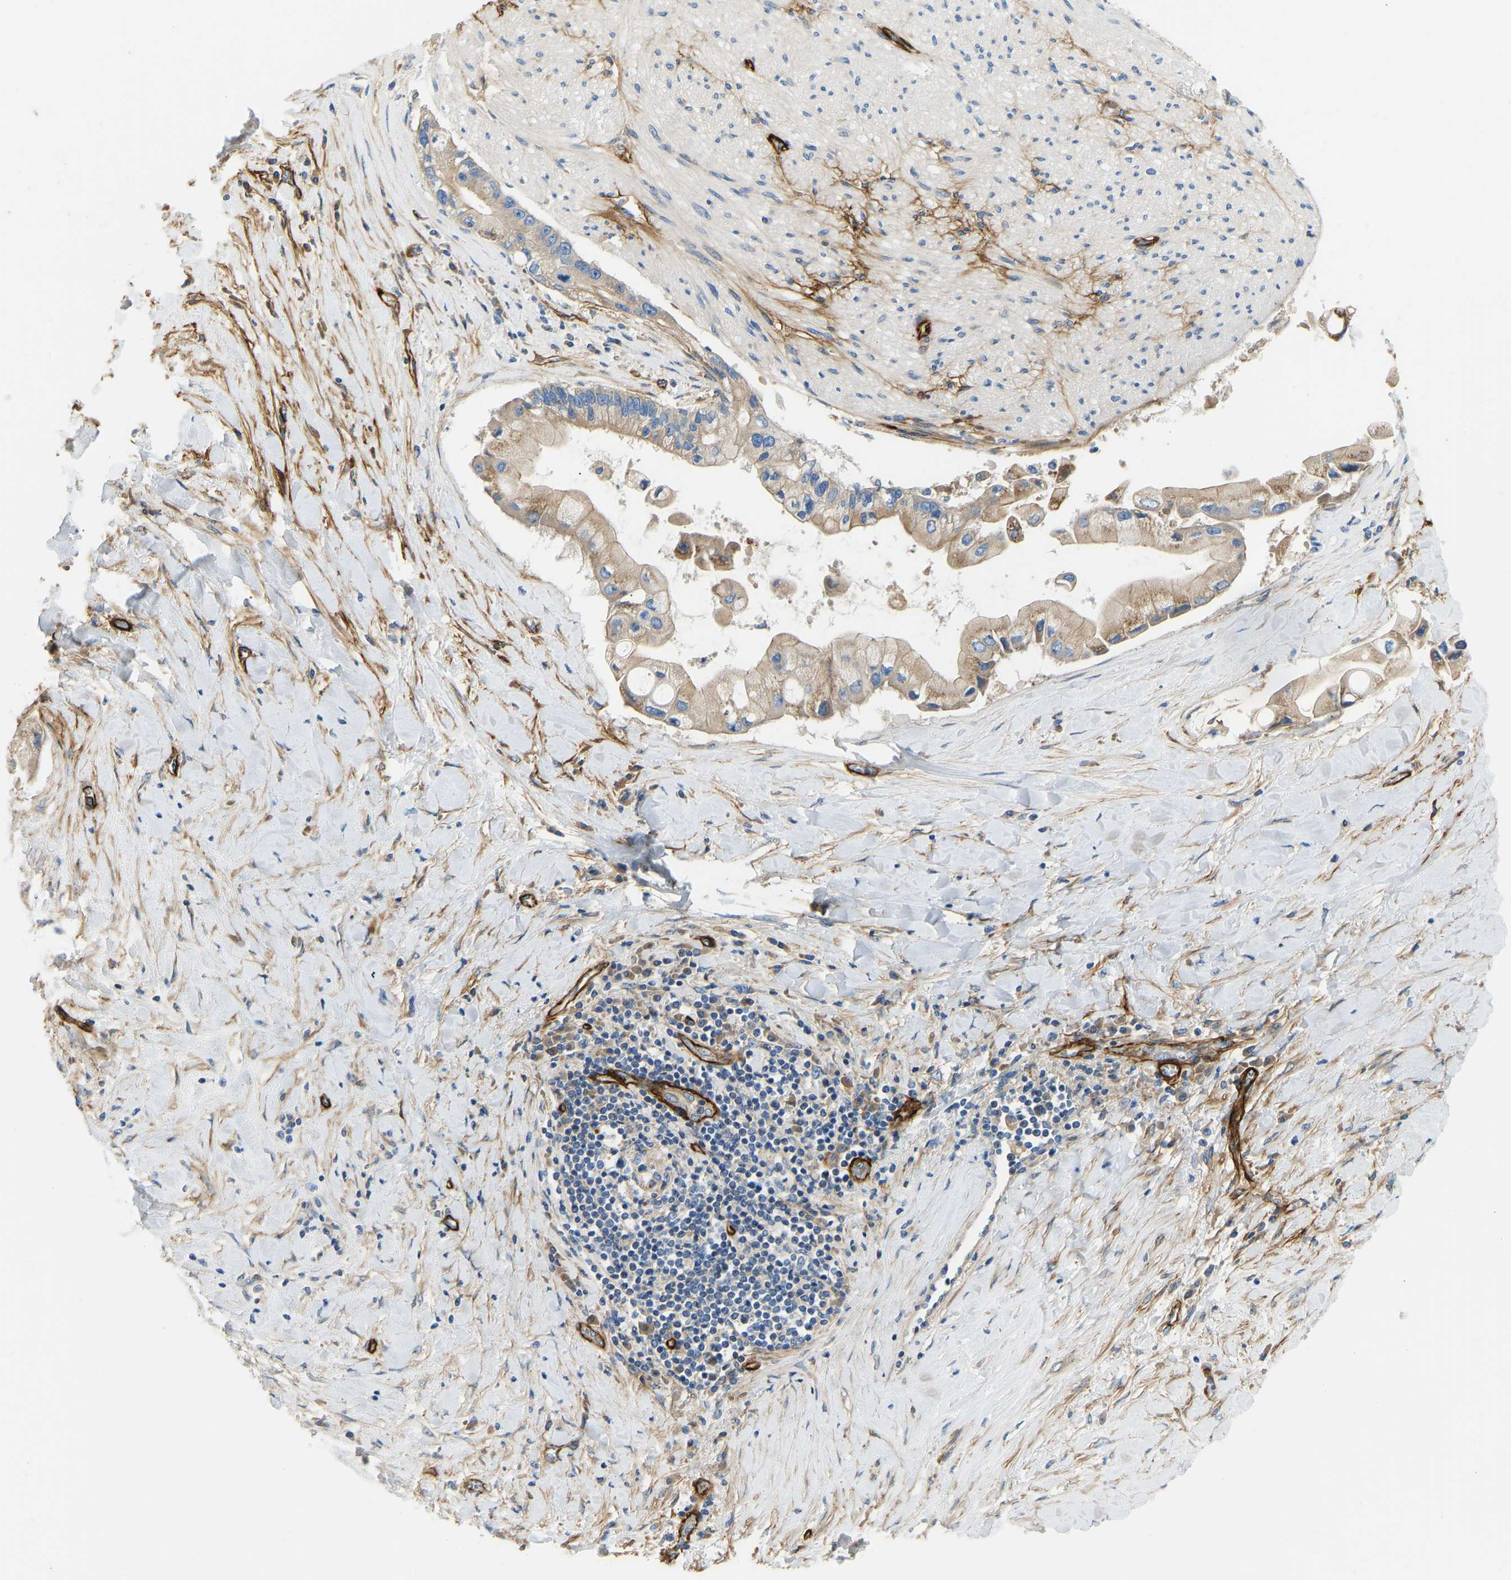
{"staining": {"intensity": "weak", "quantity": ">75%", "location": "cytoplasmic/membranous"}, "tissue": "liver cancer", "cell_type": "Tumor cells", "image_type": "cancer", "snomed": [{"axis": "morphology", "description": "Cholangiocarcinoma"}, {"axis": "topography", "description": "Liver"}], "caption": "Immunohistochemical staining of liver cancer (cholangiocarcinoma) shows low levels of weak cytoplasmic/membranous staining in about >75% of tumor cells. (DAB (3,3'-diaminobenzidine) IHC with brightfield microscopy, high magnification).", "gene": "COL15A1", "patient": {"sex": "male", "age": 50}}